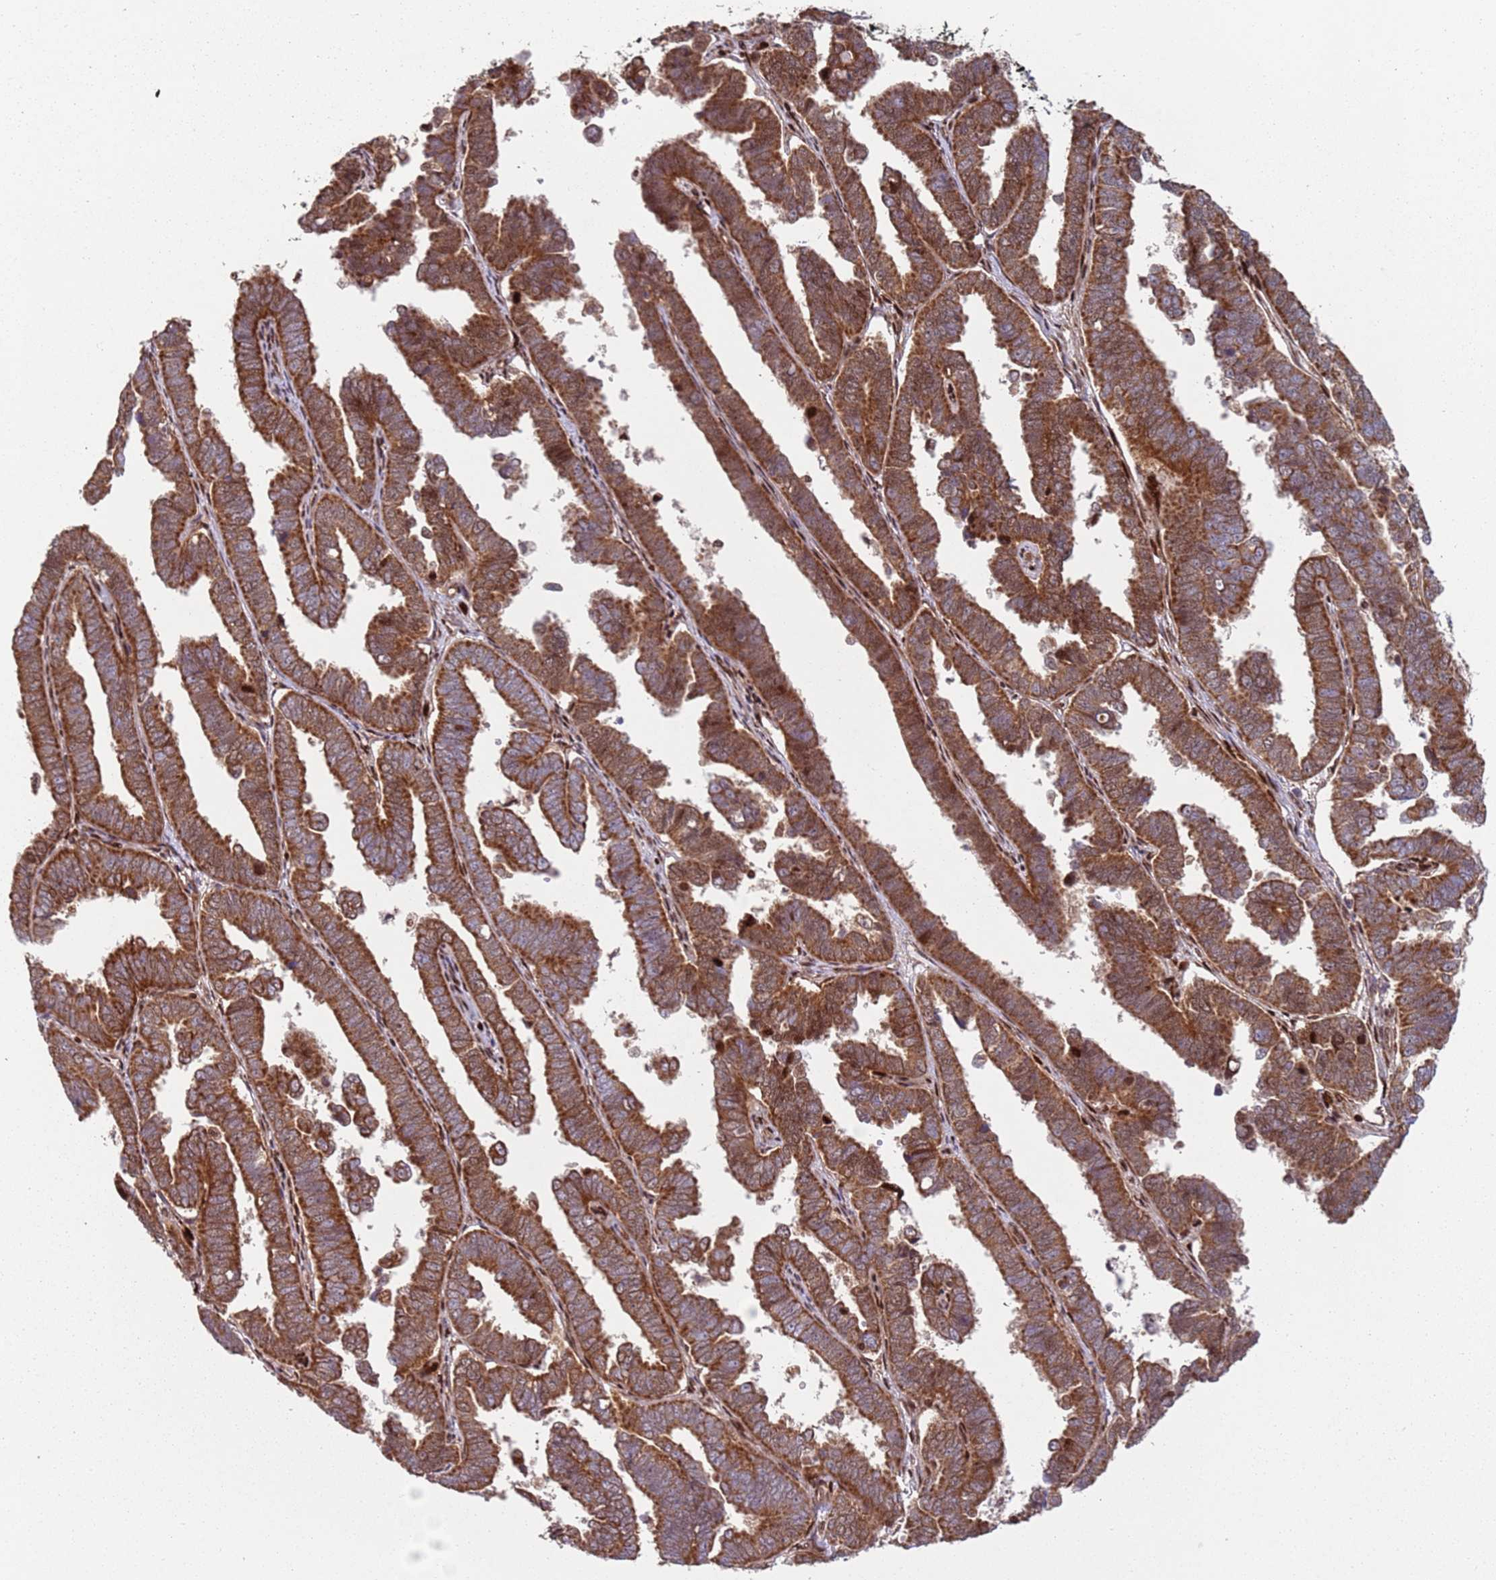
{"staining": {"intensity": "strong", "quantity": ">75%", "location": "cytoplasmic/membranous,nuclear"}, "tissue": "endometrial cancer", "cell_type": "Tumor cells", "image_type": "cancer", "snomed": [{"axis": "morphology", "description": "Adenocarcinoma, NOS"}, {"axis": "topography", "description": "Endometrium"}], "caption": "Tumor cells reveal high levels of strong cytoplasmic/membranous and nuclear expression in about >75% of cells in human adenocarcinoma (endometrial).", "gene": "HNRNPLL", "patient": {"sex": "female", "age": 75}}